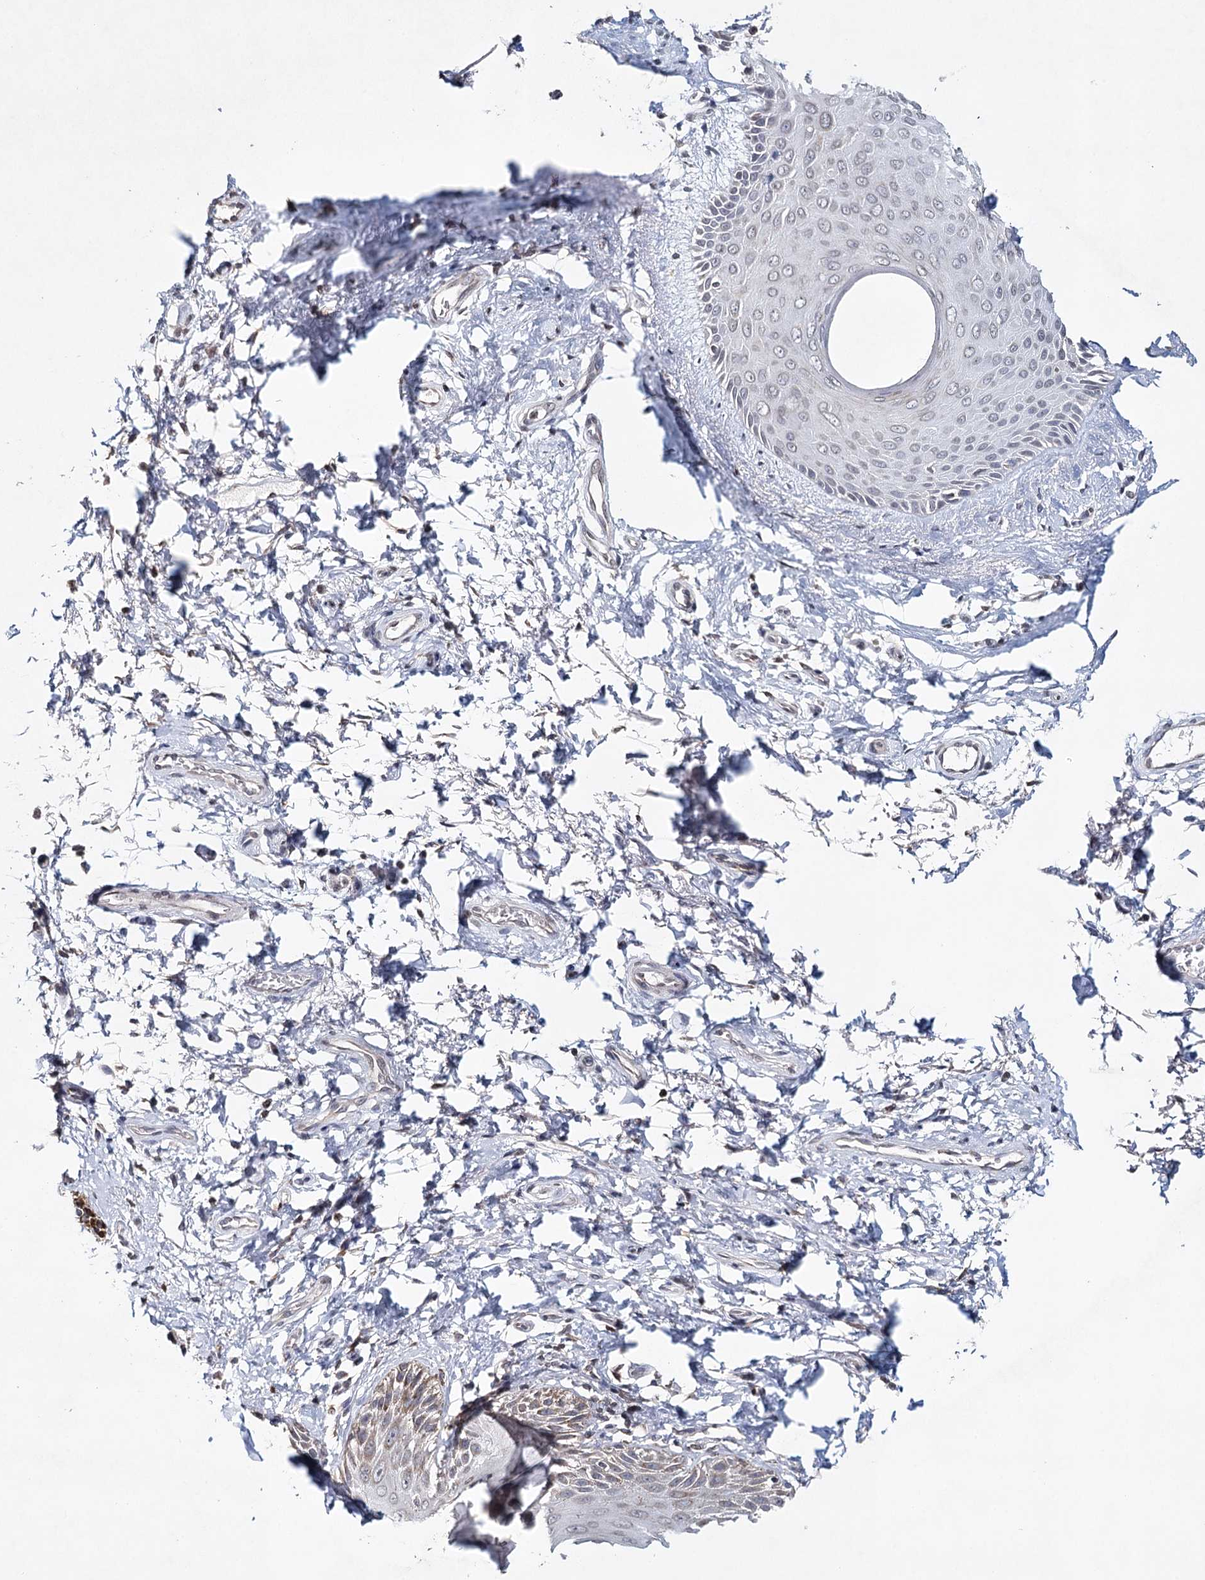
{"staining": {"intensity": "negative", "quantity": "none", "location": "none"}, "tissue": "skin", "cell_type": "Epidermal cells", "image_type": "normal", "snomed": [{"axis": "morphology", "description": "Normal tissue, NOS"}, {"axis": "topography", "description": "Anal"}], "caption": "Protein analysis of benign skin exhibits no significant staining in epidermal cells.", "gene": "ICOS", "patient": {"sex": "male", "age": 44}}